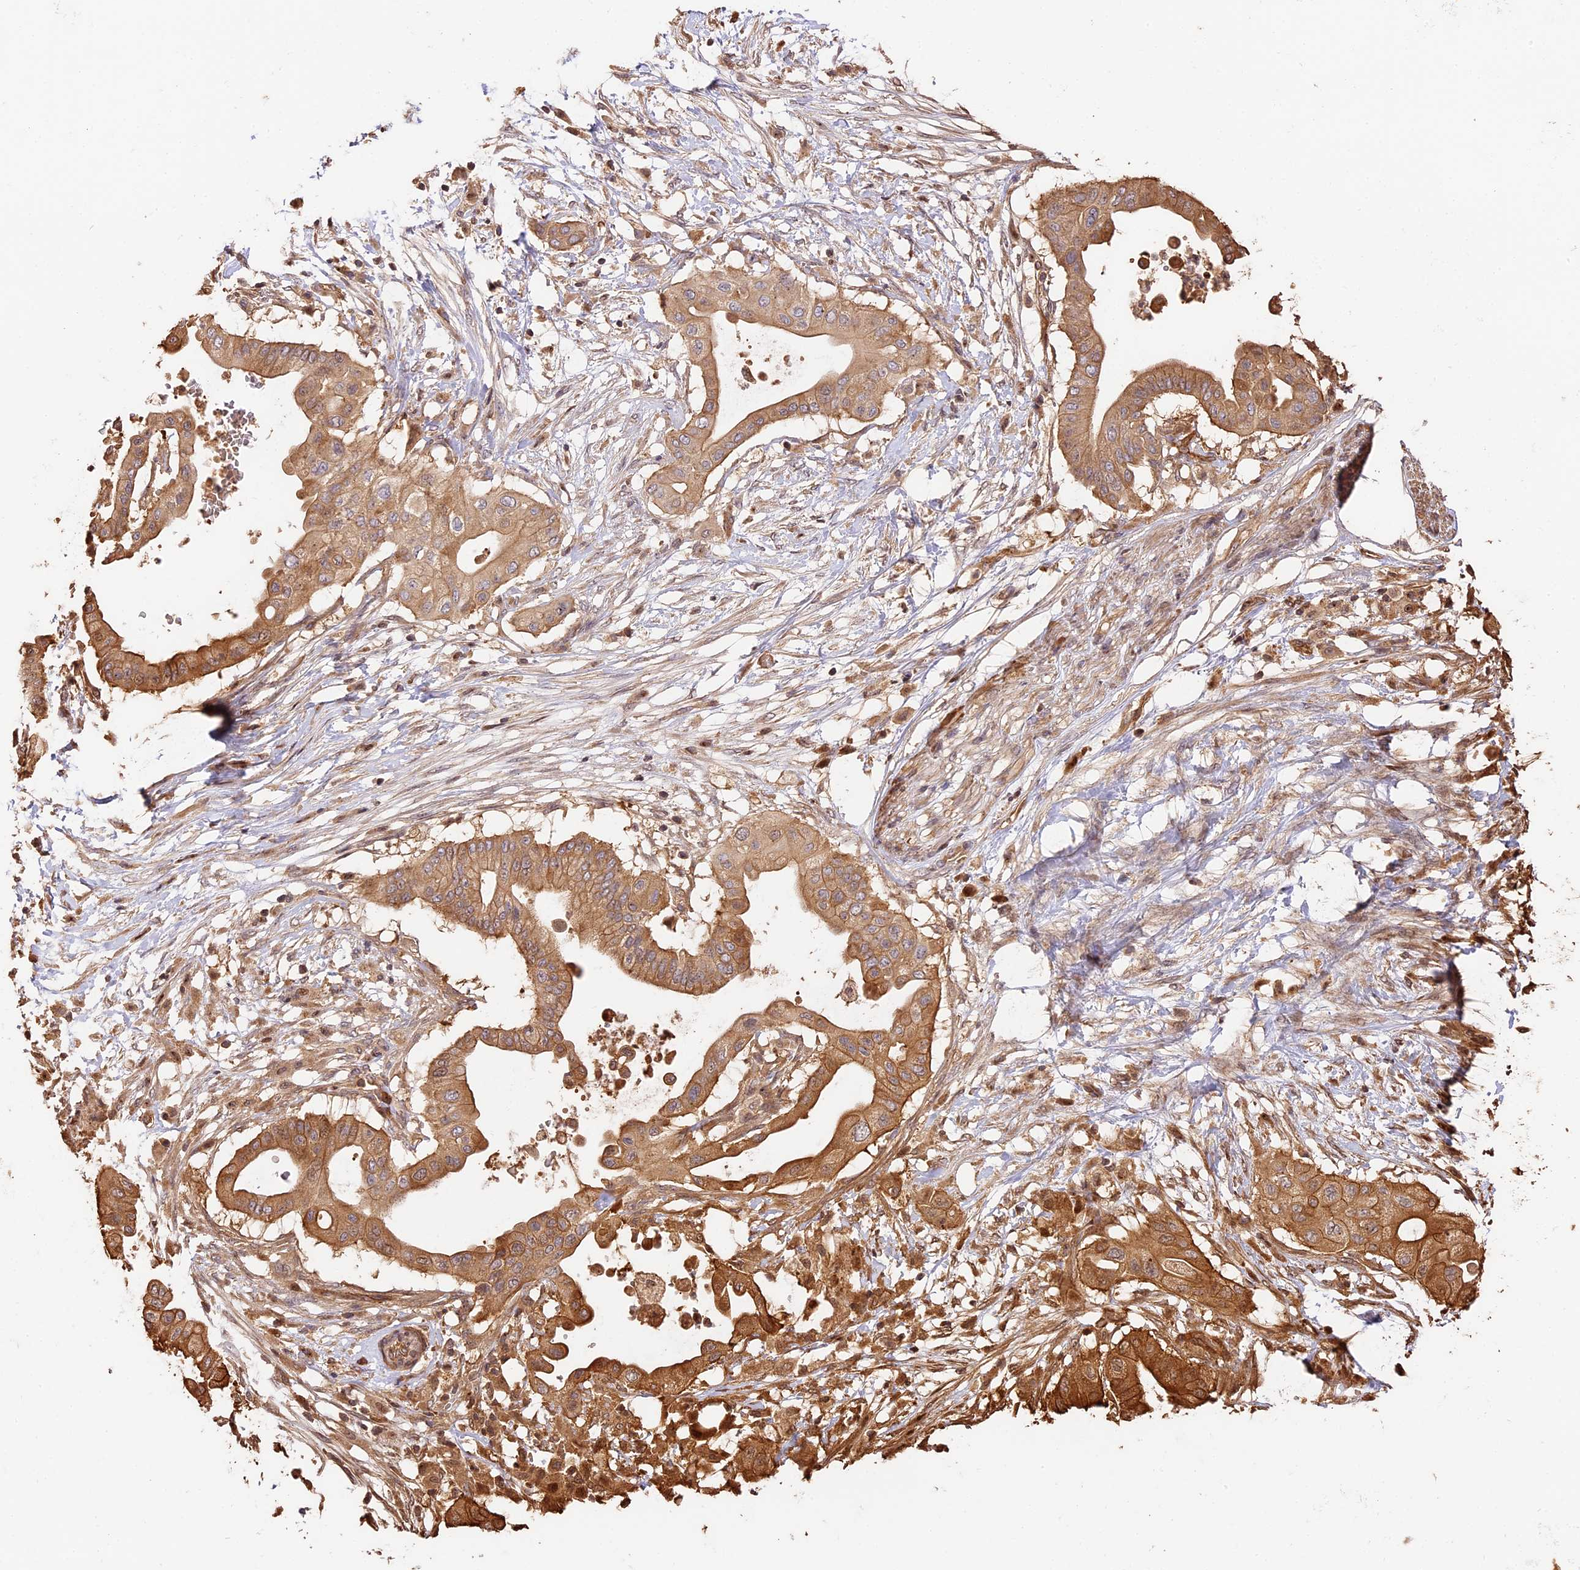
{"staining": {"intensity": "moderate", "quantity": ">75%", "location": "cytoplasmic/membranous"}, "tissue": "pancreatic cancer", "cell_type": "Tumor cells", "image_type": "cancer", "snomed": [{"axis": "morphology", "description": "Adenocarcinoma, NOS"}, {"axis": "topography", "description": "Pancreas"}], "caption": "Immunohistochemical staining of pancreatic adenocarcinoma reveals medium levels of moderate cytoplasmic/membranous expression in approximately >75% of tumor cells.", "gene": "PPP1R37", "patient": {"sex": "male", "age": 68}}